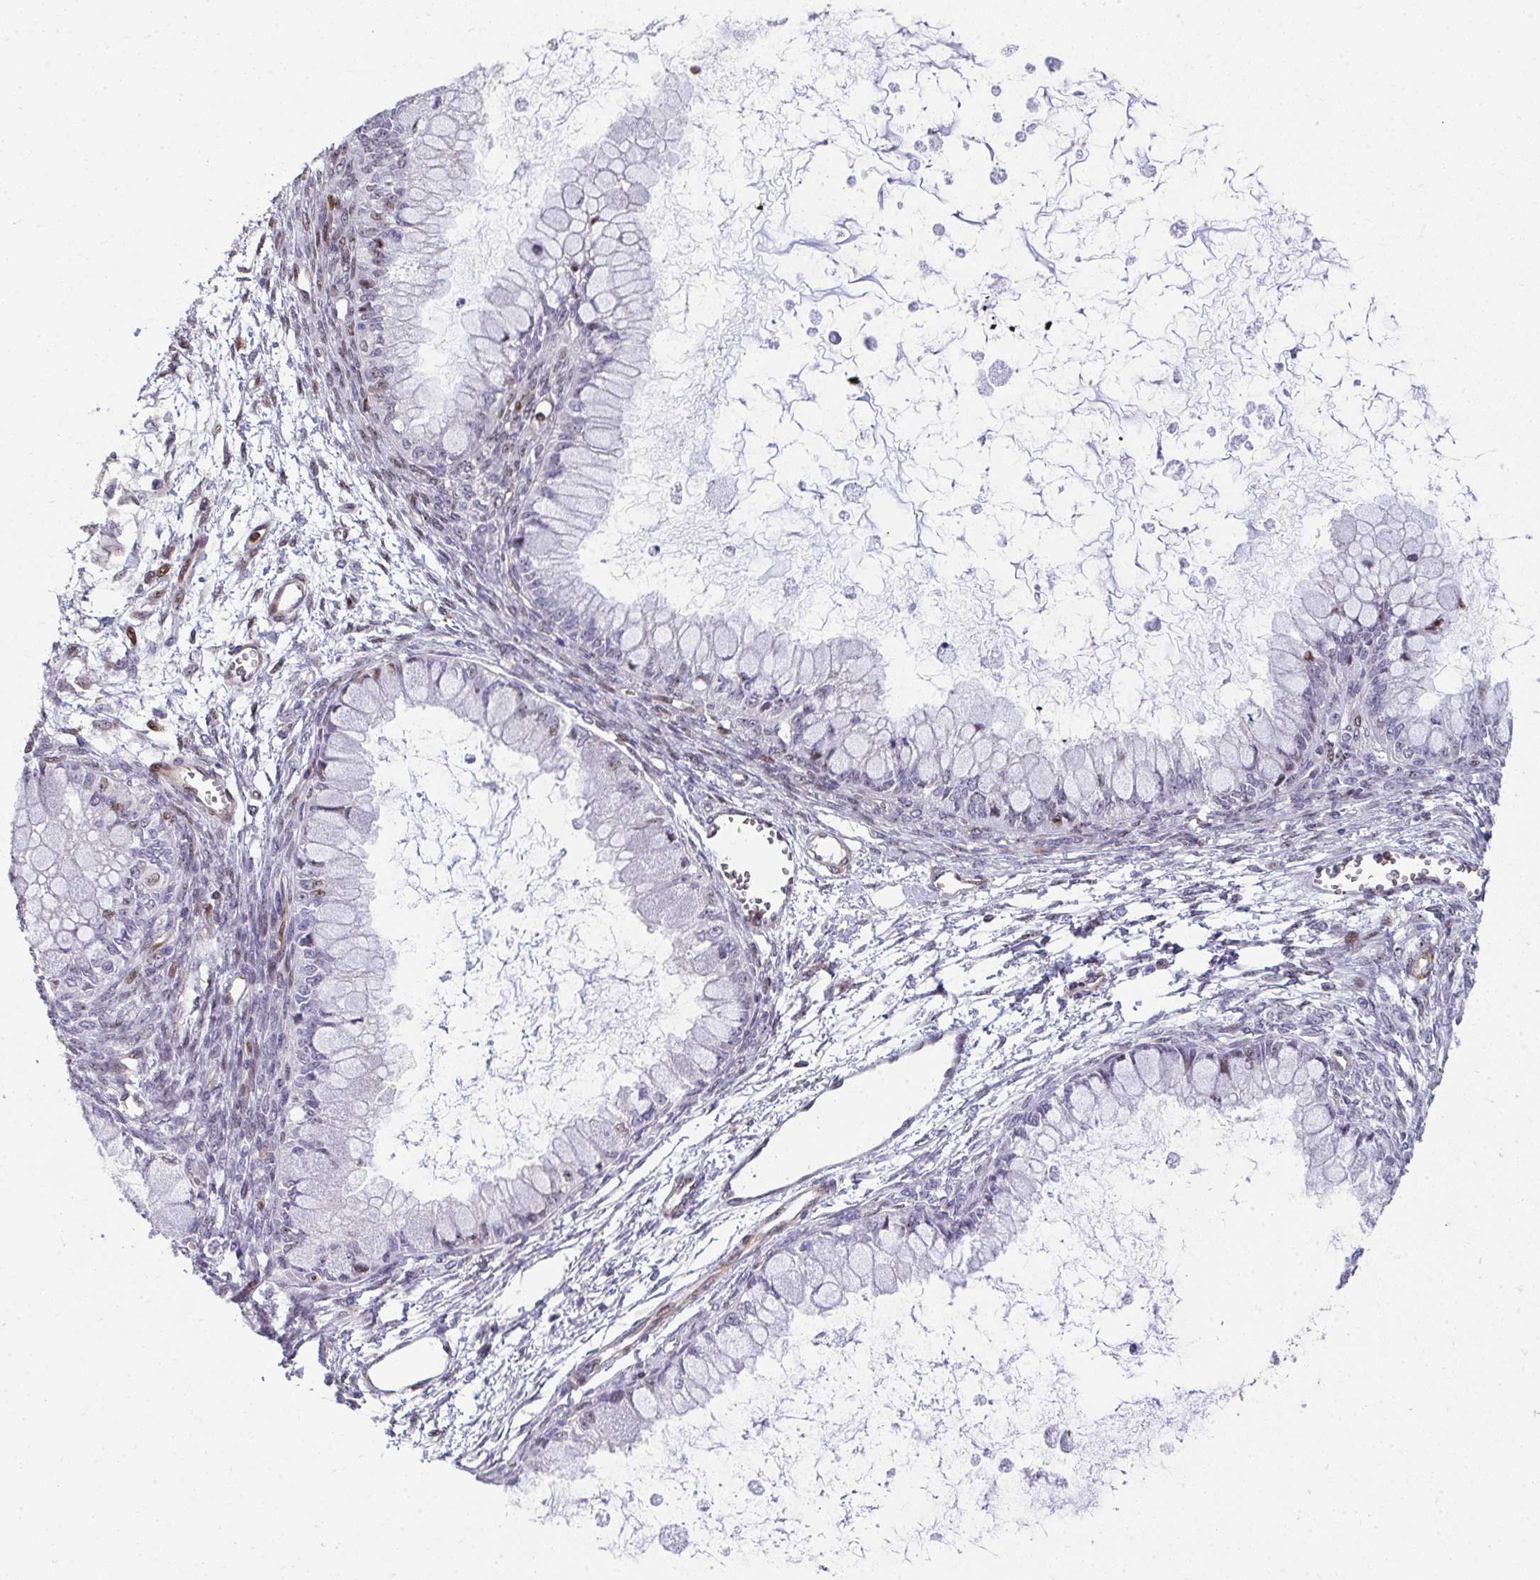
{"staining": {"intensity": "moderate", "quantity": "<25%", "location": "nuclear"}, "tissue": "ovarian cancer", "cell_type": "Tumor cells", "image_type": "cancer", "snomed": [{"axis": "morphology", "description": "Cystadenocarcinoma, mucinous, NOS"}, {"axis": "topography", "description": "Ovary"}], "caption": "Immunohistochemical staining of ovarian cancer (mucinous cystadenocarcinoma) displays low levels of moderate nuclear positivity in about <25% of tumor cells.", "gene": "FOXN3", "patient": {"sex": "female", "age": 34}}